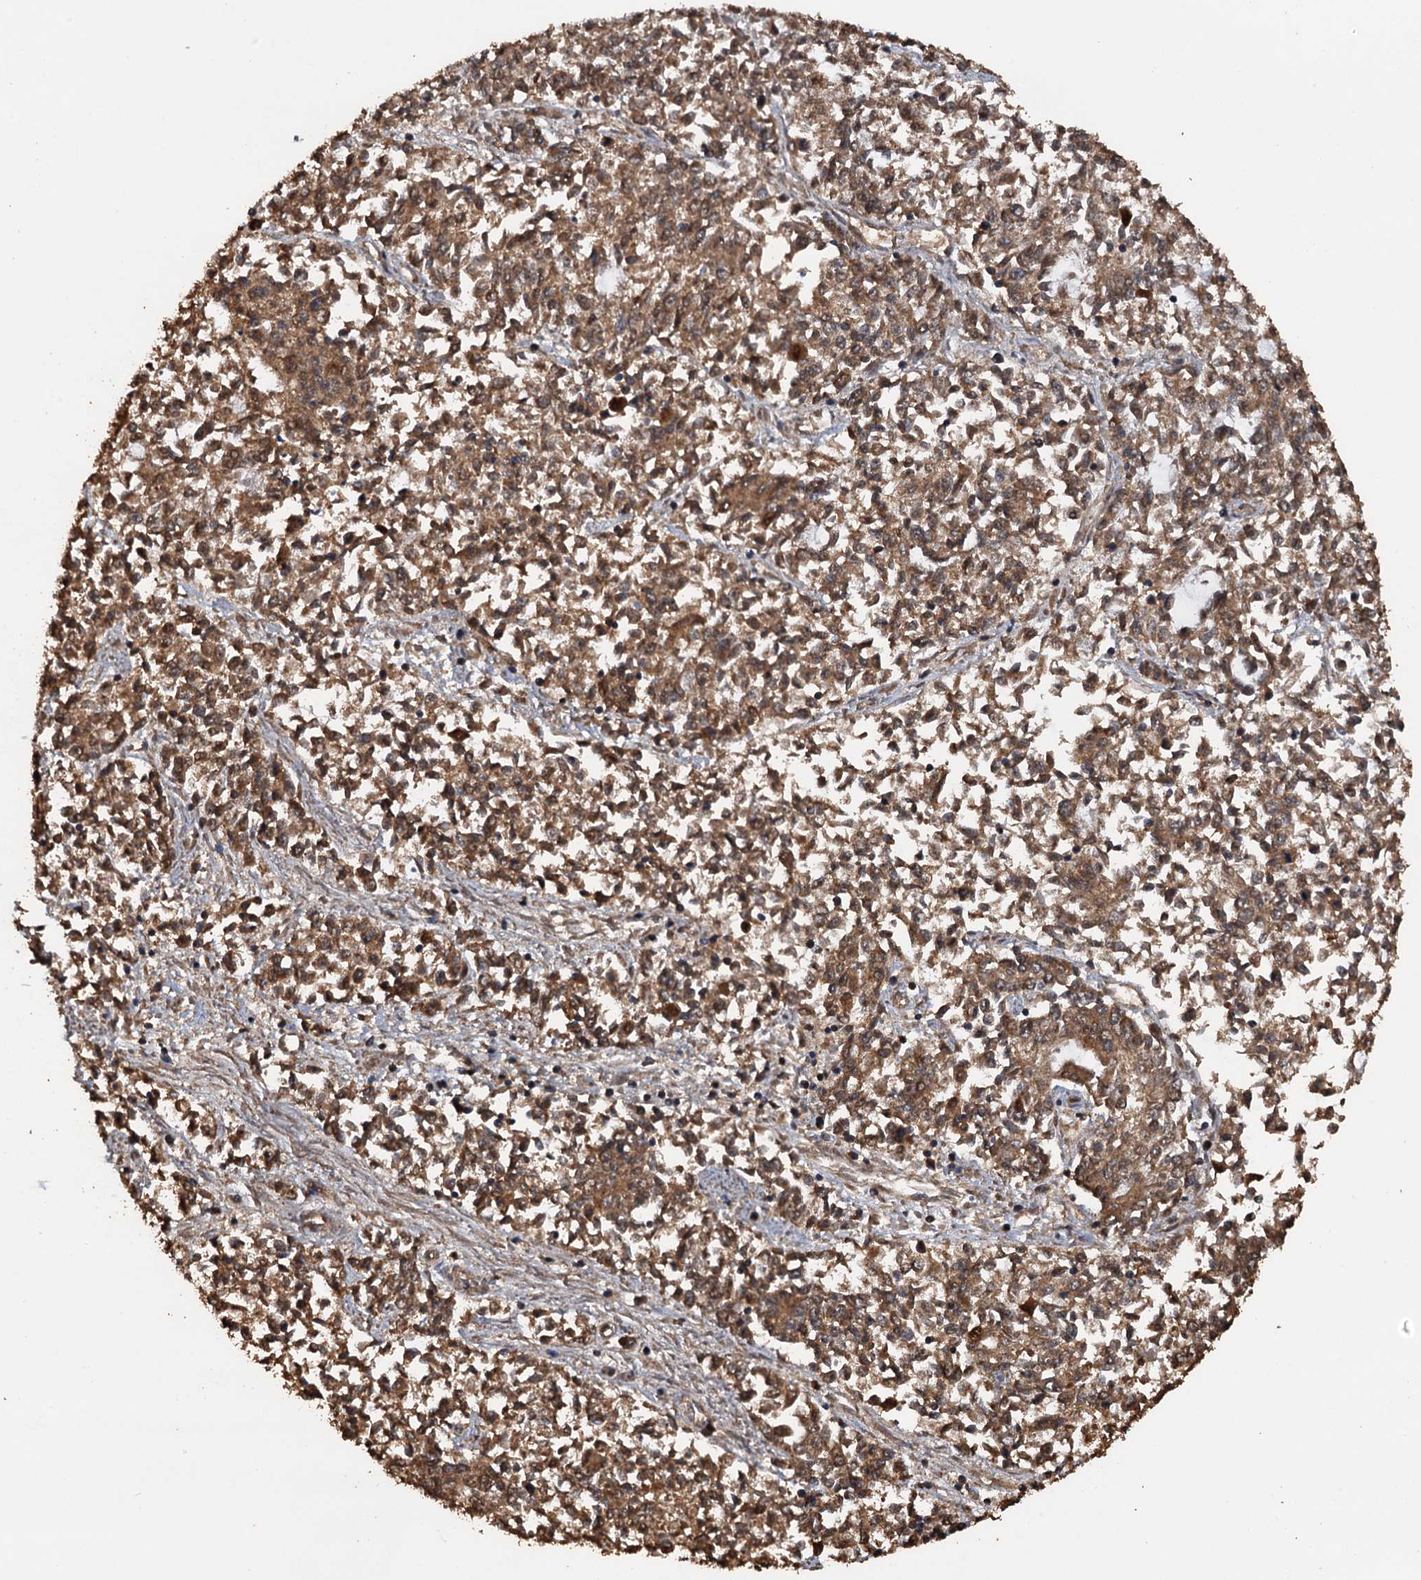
{"staining": {"intensity": "moderate", "quantity": ">75%", "location": "cytoplasmic/membranous,nuclear"}, "tissue": "endometrial cancer", "cell_type": "Tumor cells", "image_type": "cancer", "snomed": [{"axis": "morphology", "description": "Adenocarcinoma, NOS"}, {"axis": "topography", "description": "Endometrium"}], "caption": "The micrograph exhibits immunohistochemical staining of adenocarcinoma (endometrial). There is moderate cytoplasmic/membranous and nuclear expression is present in approximately >75% of tumor cells.", "gene": "PSMD9", "patient": {"sex": "female", "age": 50}}